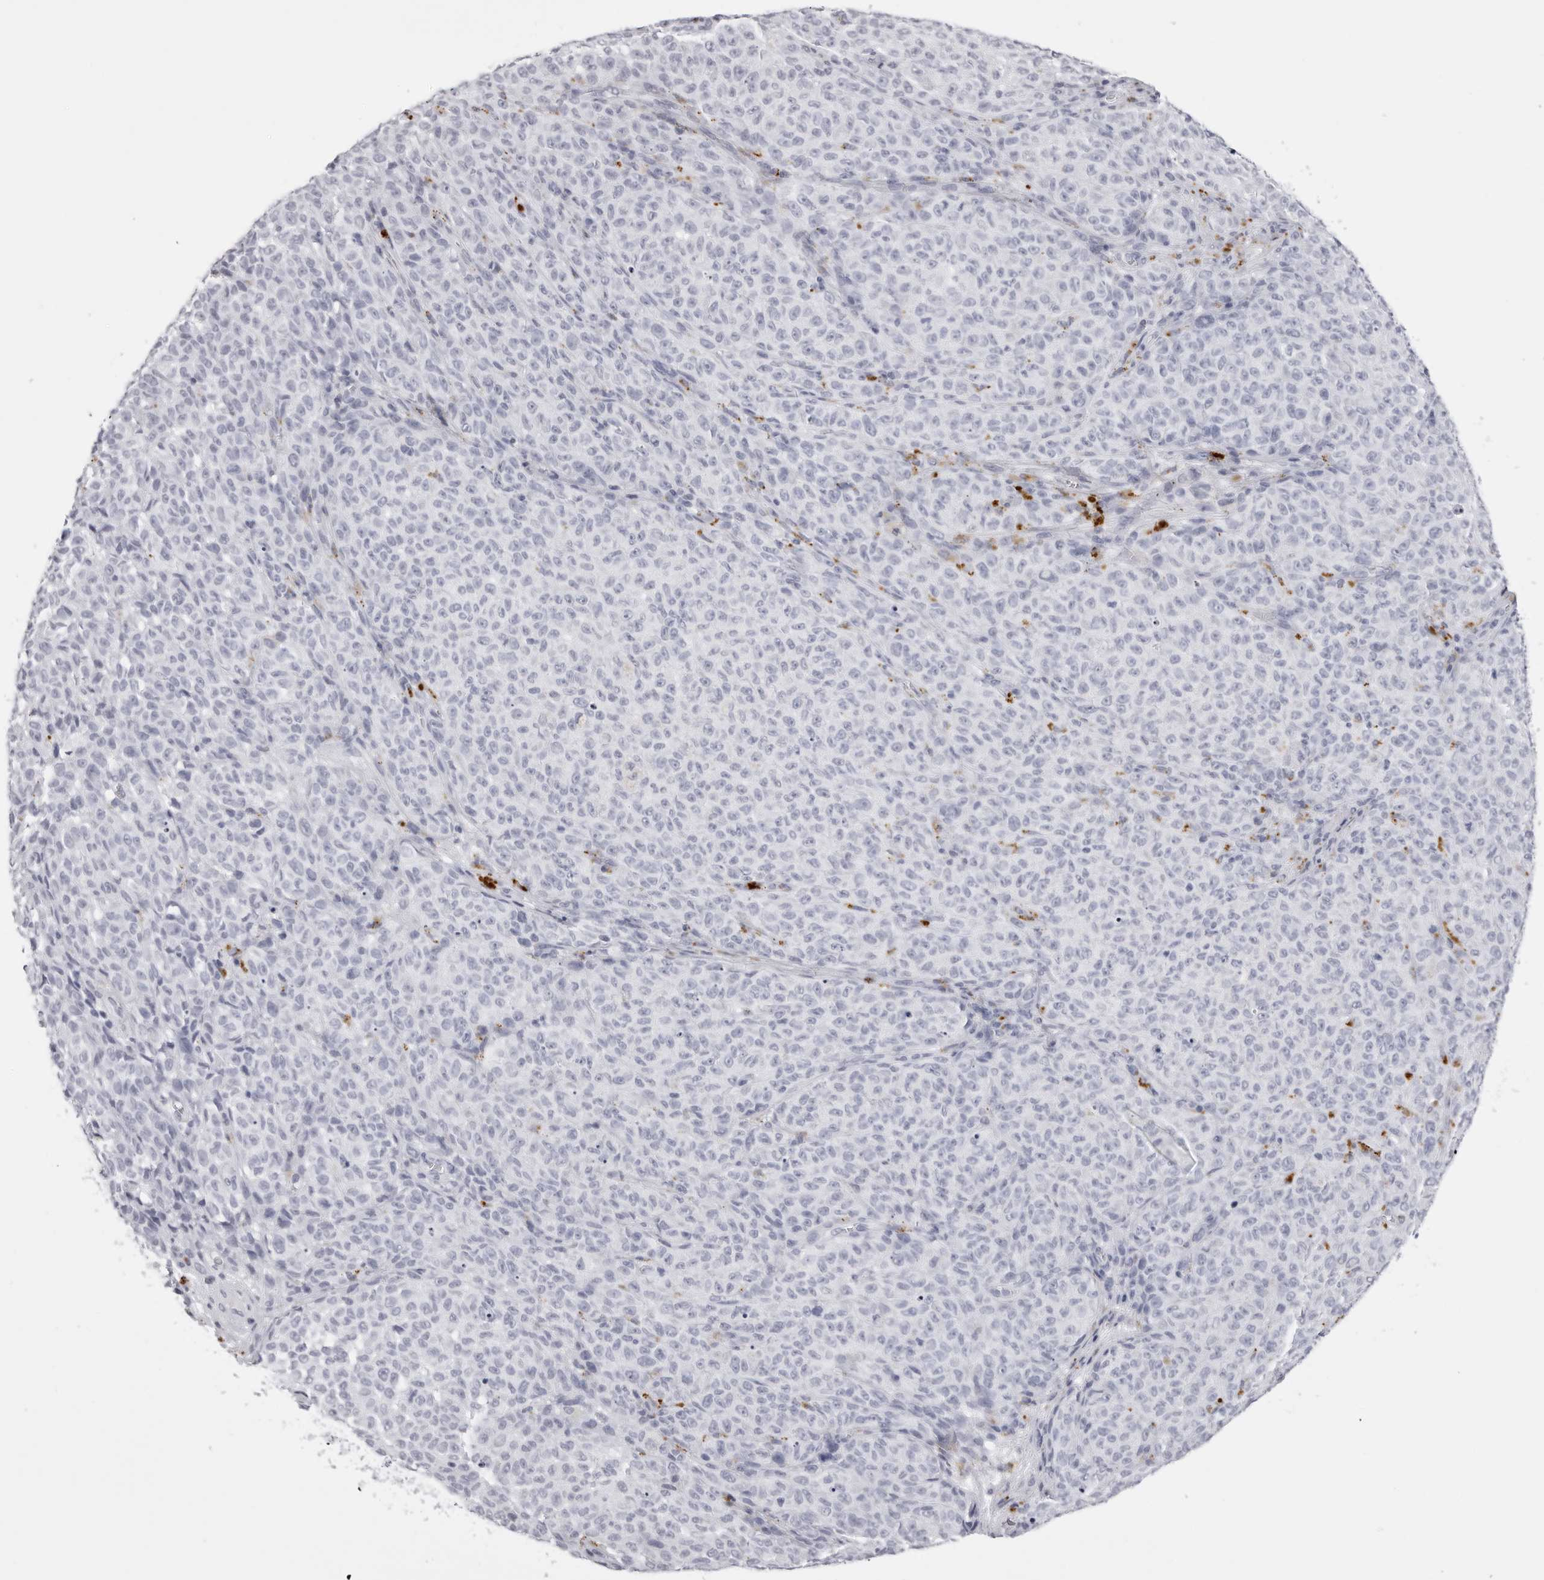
{"staining": {"intensity": "negative", "quantity": "none", "location": "none"}, "tissue": "melanoma", "cell_type": "Tumor cells", "image_type": "cancer", "snomed": [{"axis": "morphology", "description": "Malignant melanoma, NOS"}, {"axis": "topography", "description": "Skin"}], "caption": "Human melanoma stained for a protein using immunohistochemistry reveals no staining in tumor cells.", "gene": "RHO", "patient": {"sex": "female", "age": 82}}